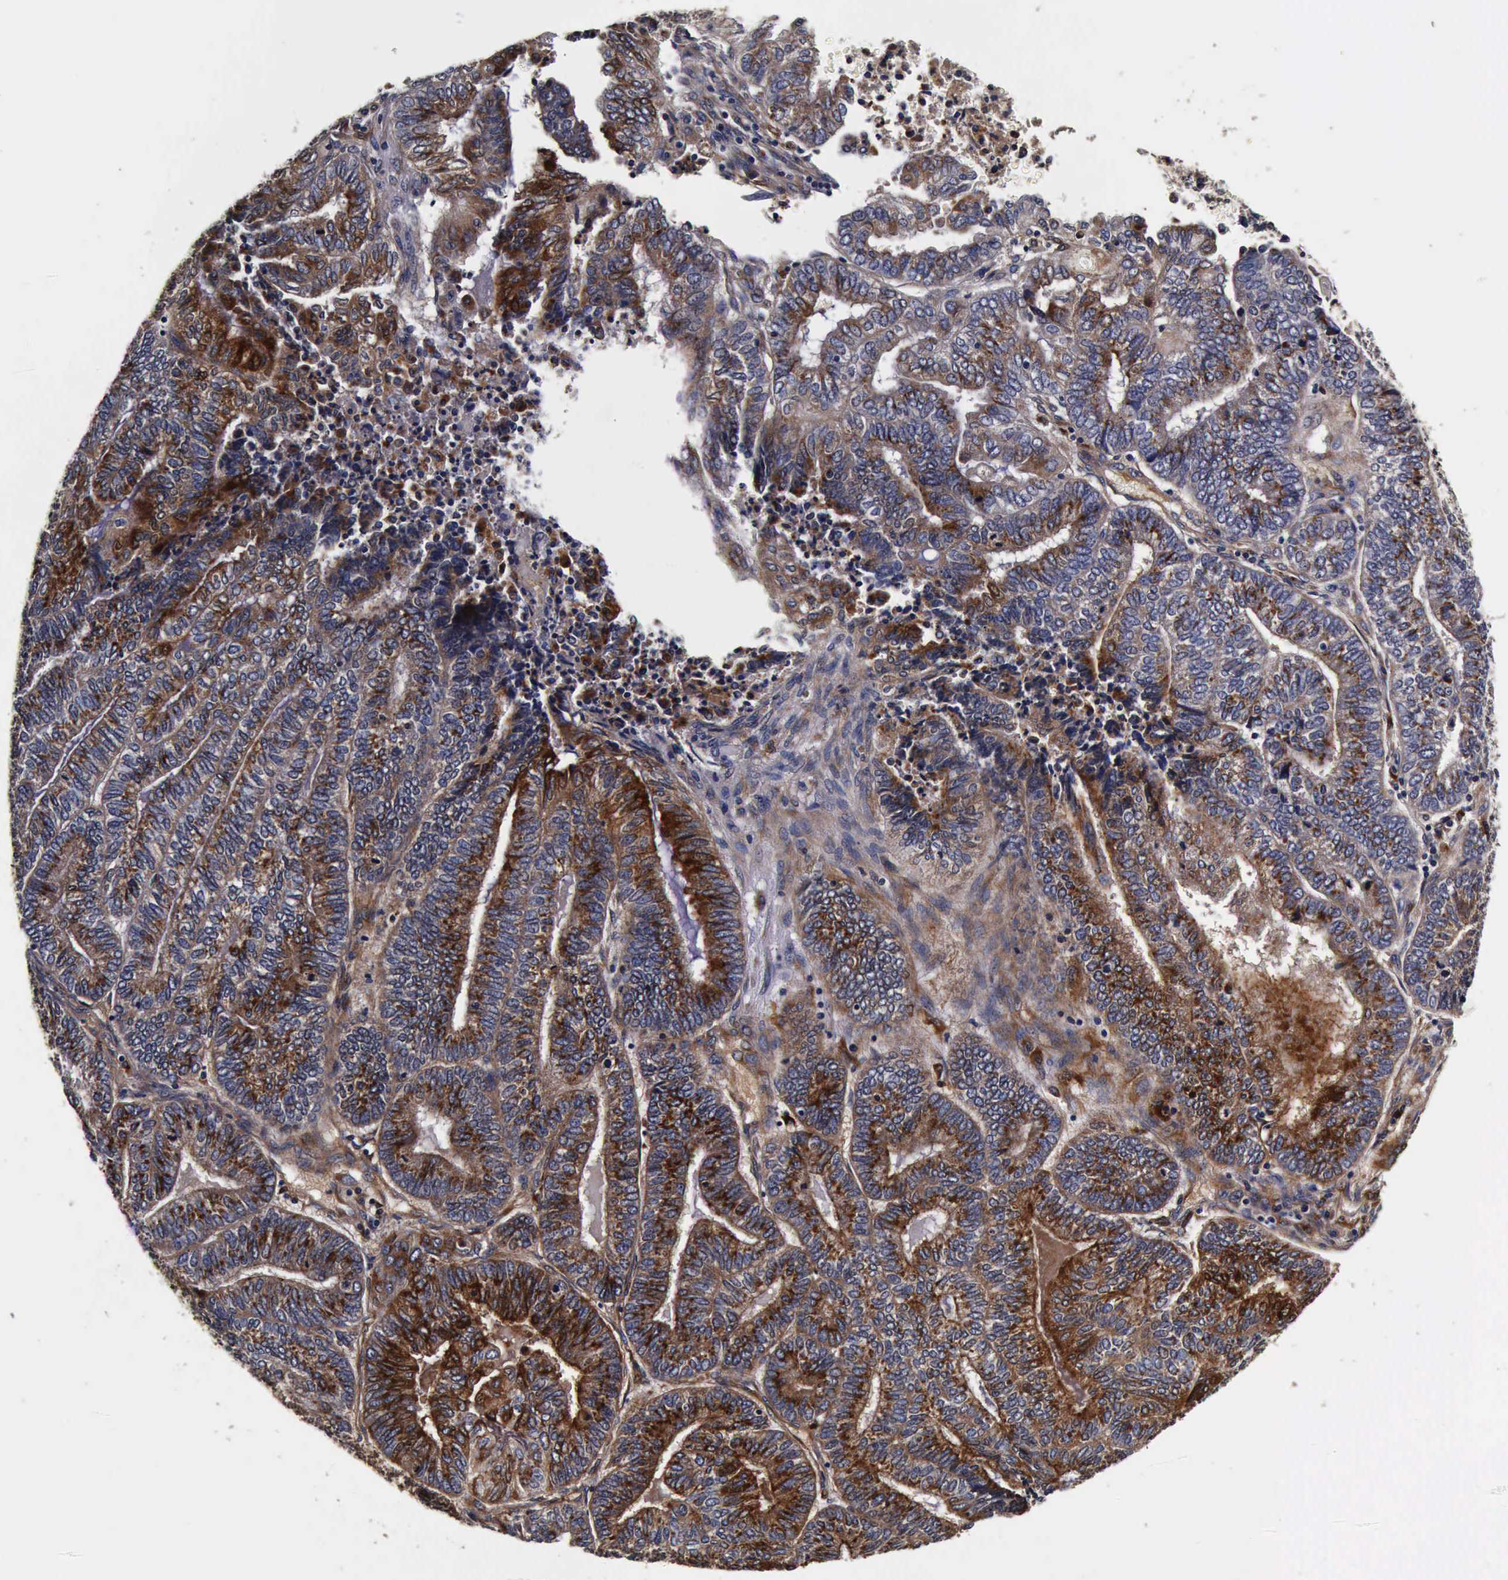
{"staining": {"intensity": "strong", "quantity": "25%-75%", "location": "cytoplasmic/membranous"}, "tissue": "endometrial cancer", "cell_type": "Tumor cells", "image_type": "cancer", "snomed": [{"axis": "morphology", "description": "Adenocarcinoma, NOS"}, {"axis": "topography", "description": "Uterus"}, {"axis": "topography", "description": "Endometrium"}], "caption": "Strong cytoplasmic/membranous expression is present in approximately 25%-75% of tumor cells in endometrial cancer (adenocarcinoma).", "gene": "CST3", "patient": {"sex": "female", "age": 70}}